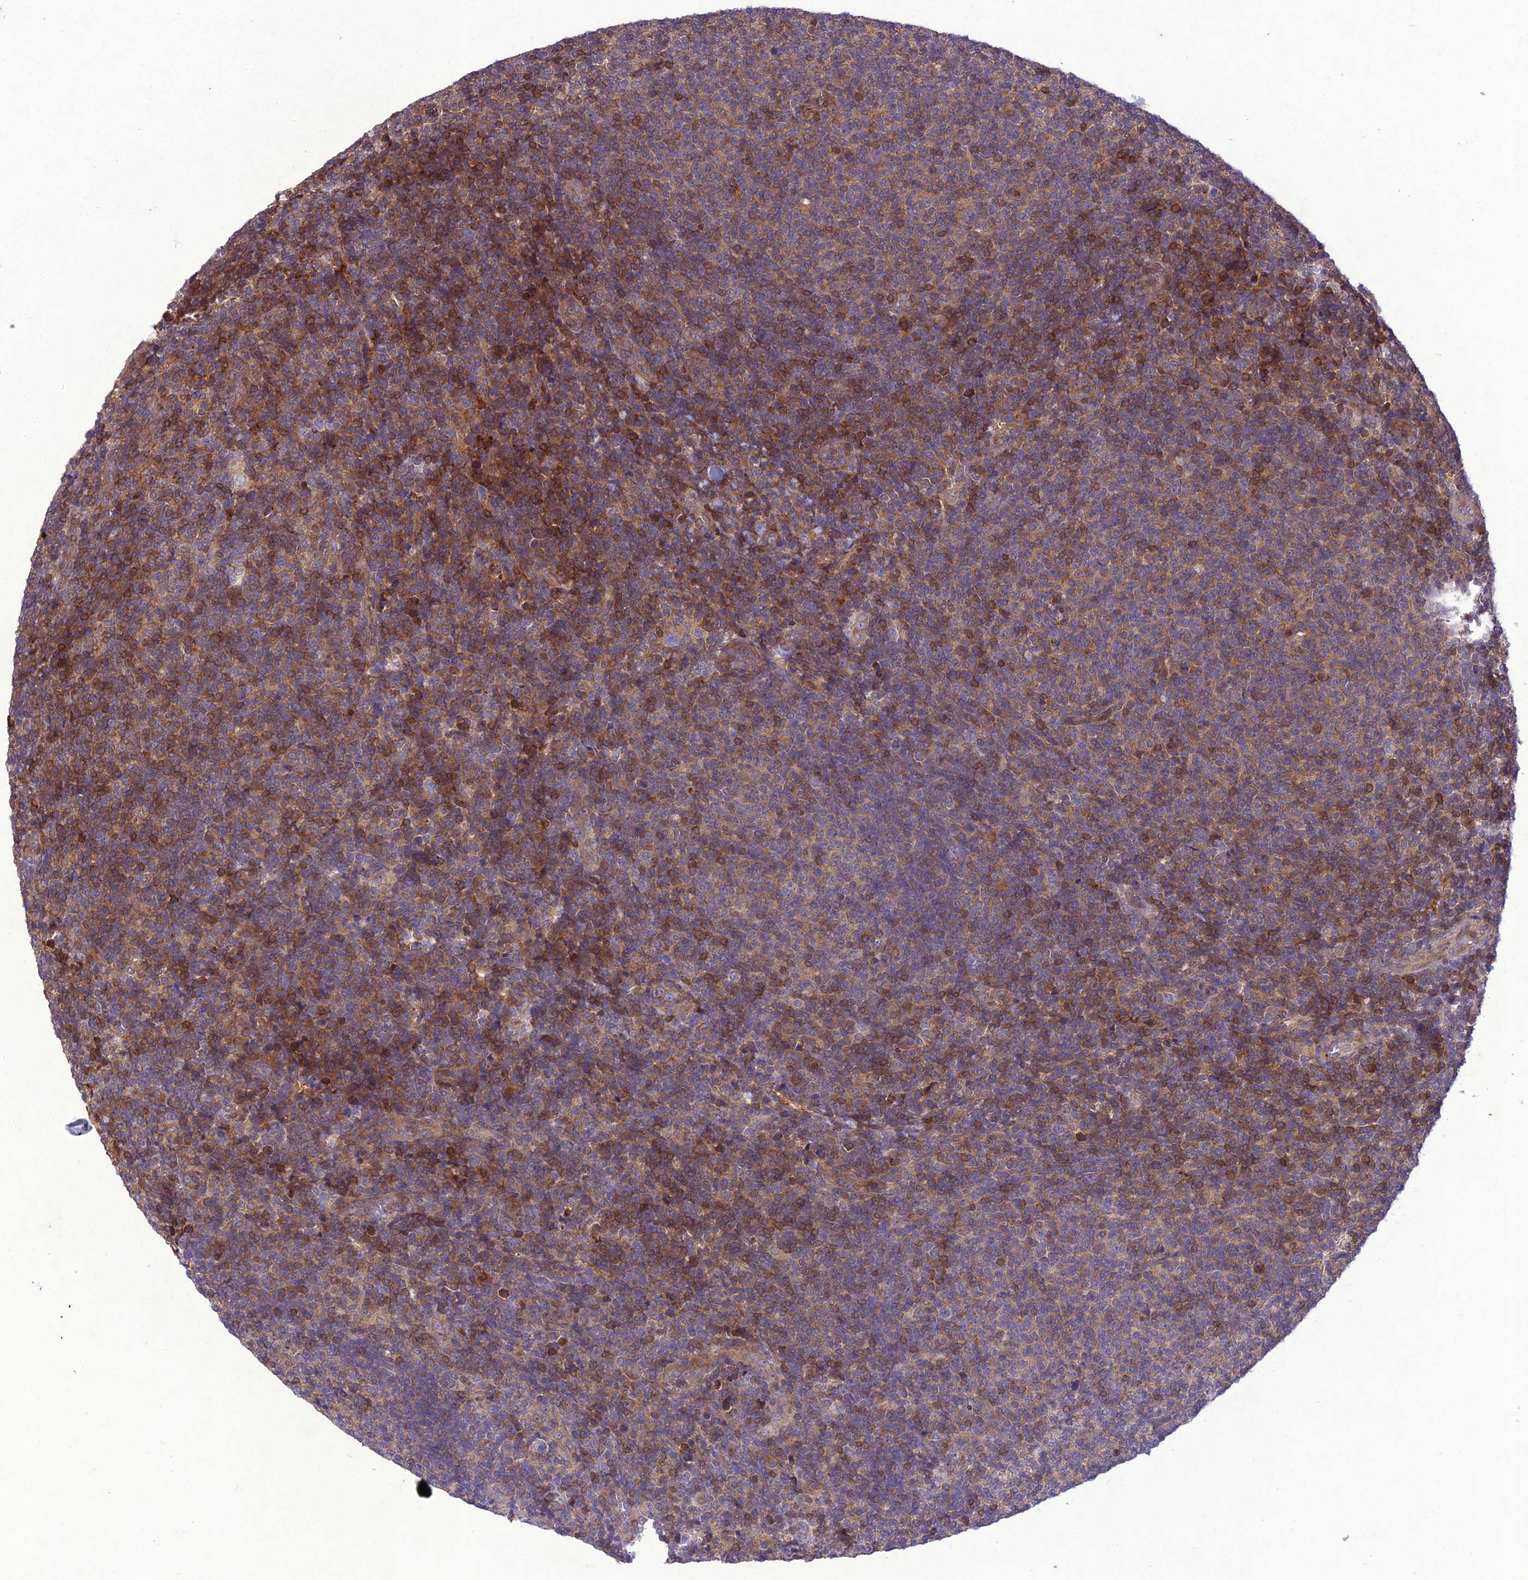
{"staining": {"intensity": "moderate", "quantity": "25%-75%", "location": "cytoplasmic/membranous"}, "tissue": "lymphoma", "cell_type": "Tumor cells", "image_type": "cancer", "snomed": [{"axis": "morphology", "description": "Malignant lymphoma, non-Hodgkin's type, Low grade"}, {"axis": "topography", "description": "Lymph node"}], "caption": "The histopathology image reveals immunohistochemical staining of malignant lymphoma, non-Hodgkin's type (low-grade). There is moderate cytoplasmic/membranous positivity is appreciated in about 25%-75% of tumor cells.", "gene": "GDF6", "patient": {"sex": "male", "age": 66}}